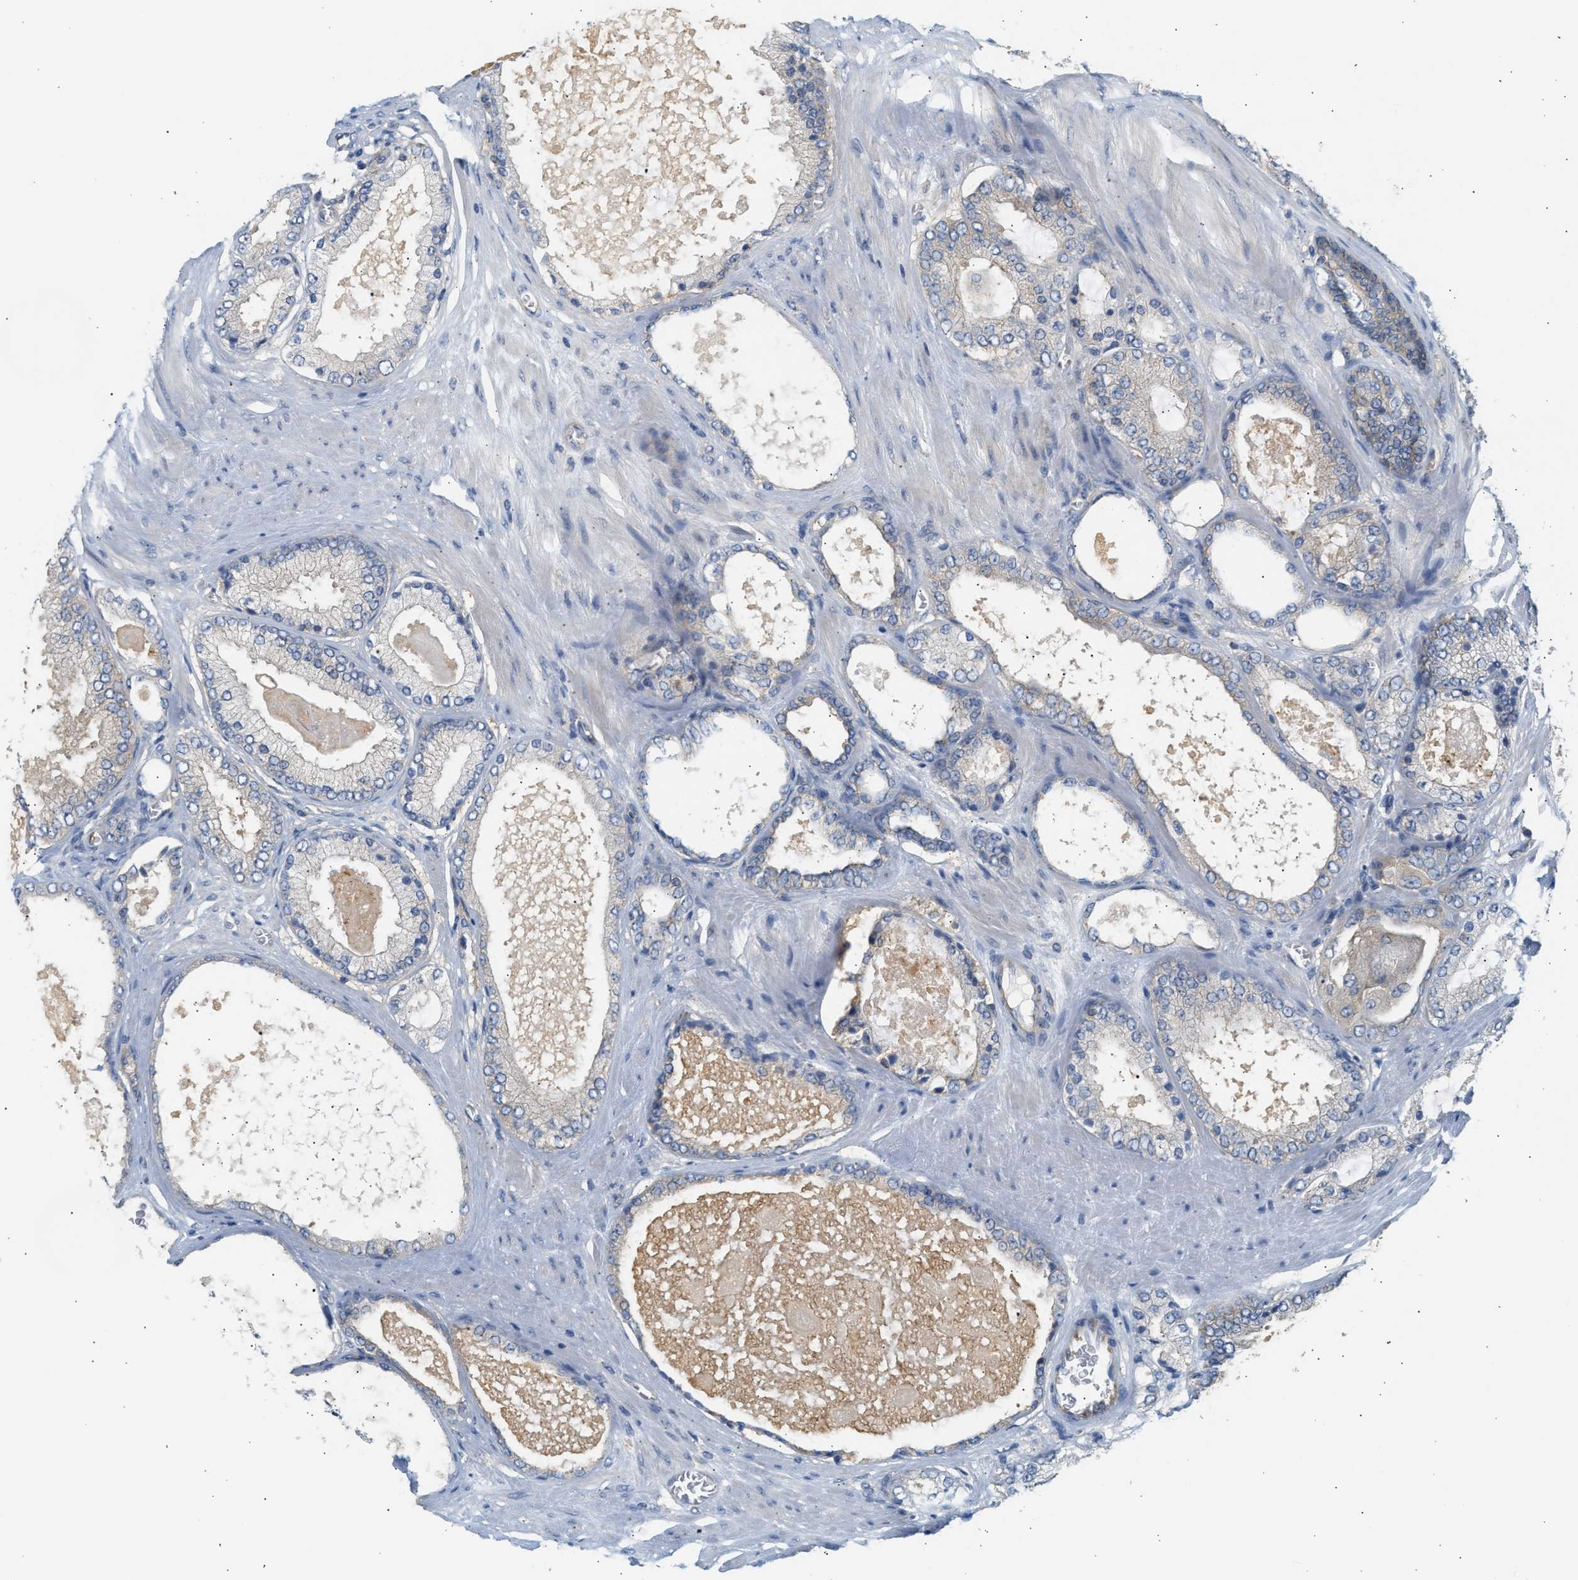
{"staining": {"intensity": "negative", "quantity": "none", "location": "none"}, "tissue": "prostate cancer", "cell_type": "Tumor cells", "image_type": "cancer", "snomed": [{"axis": "morphology", "description": "Adenocarcinoma, High grade"}, {"axis": "topography", "description": "Prostate"}], "caption": "Tumor cells show no significant expression in prostate cancer (high-grade adenocarcinoma). Brightfield microscopy of IHC stained with DAB (brown) and hematoxylin (blue), captured at high magnification.", "gene": "PAFAH1B1", "patient": {"sex": "male", "age": 65}}